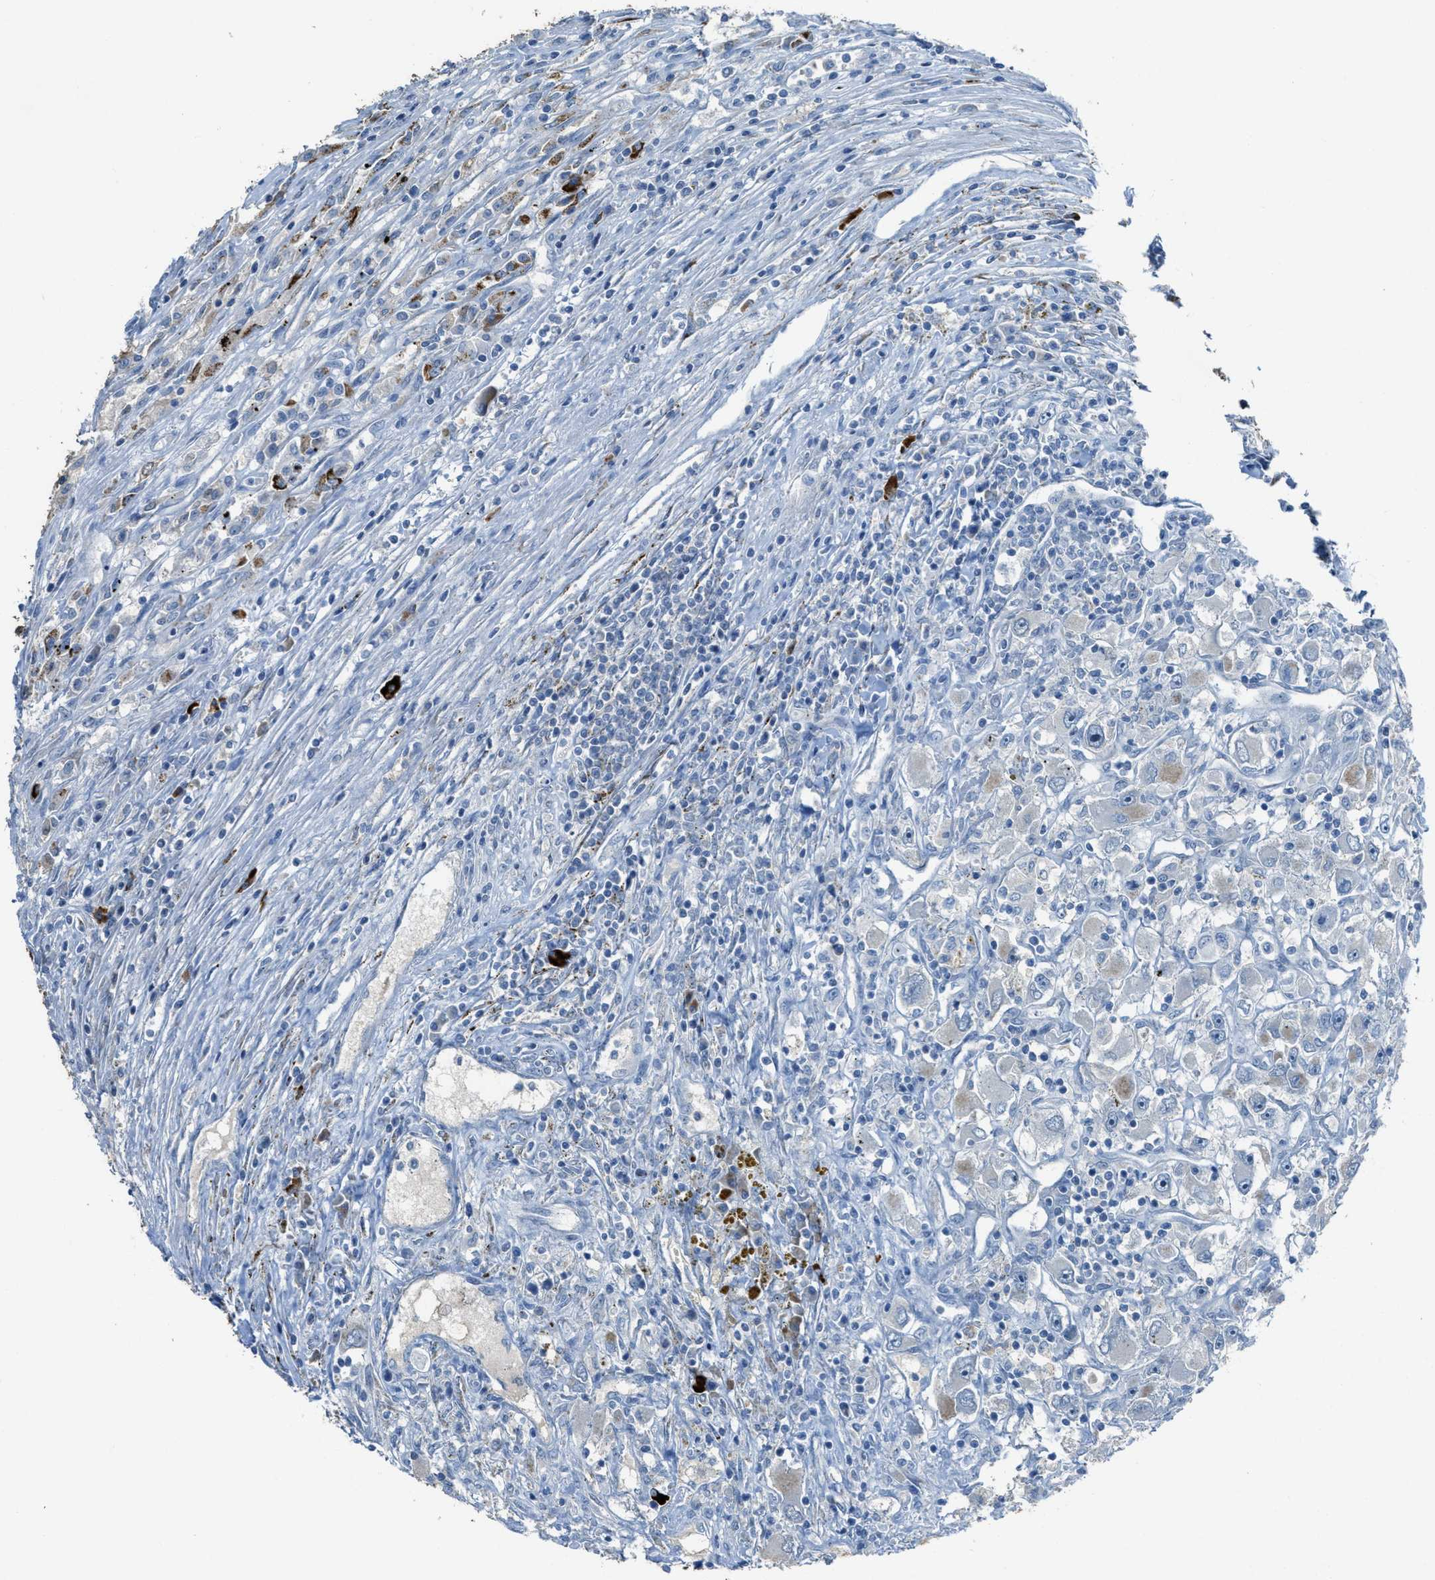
{"staining": {"intensity": "negative", "quantity": "none", "location": "none"}, "tissue": "renal cancer", "cell_type": "Tumor cells", "image_type": "cancer", "snomed": [{"axis": "morphology", "description": "Adenocarcinoma, NOS"}, {"axis": "topography", "description": "Kidney"}], "caption": "The photomicrograph demonstrates no significant expression in tumor cells of adenocarcinoma (renal).", "gene": "CDON", "patient": {"sex": "female", "age": 52}}